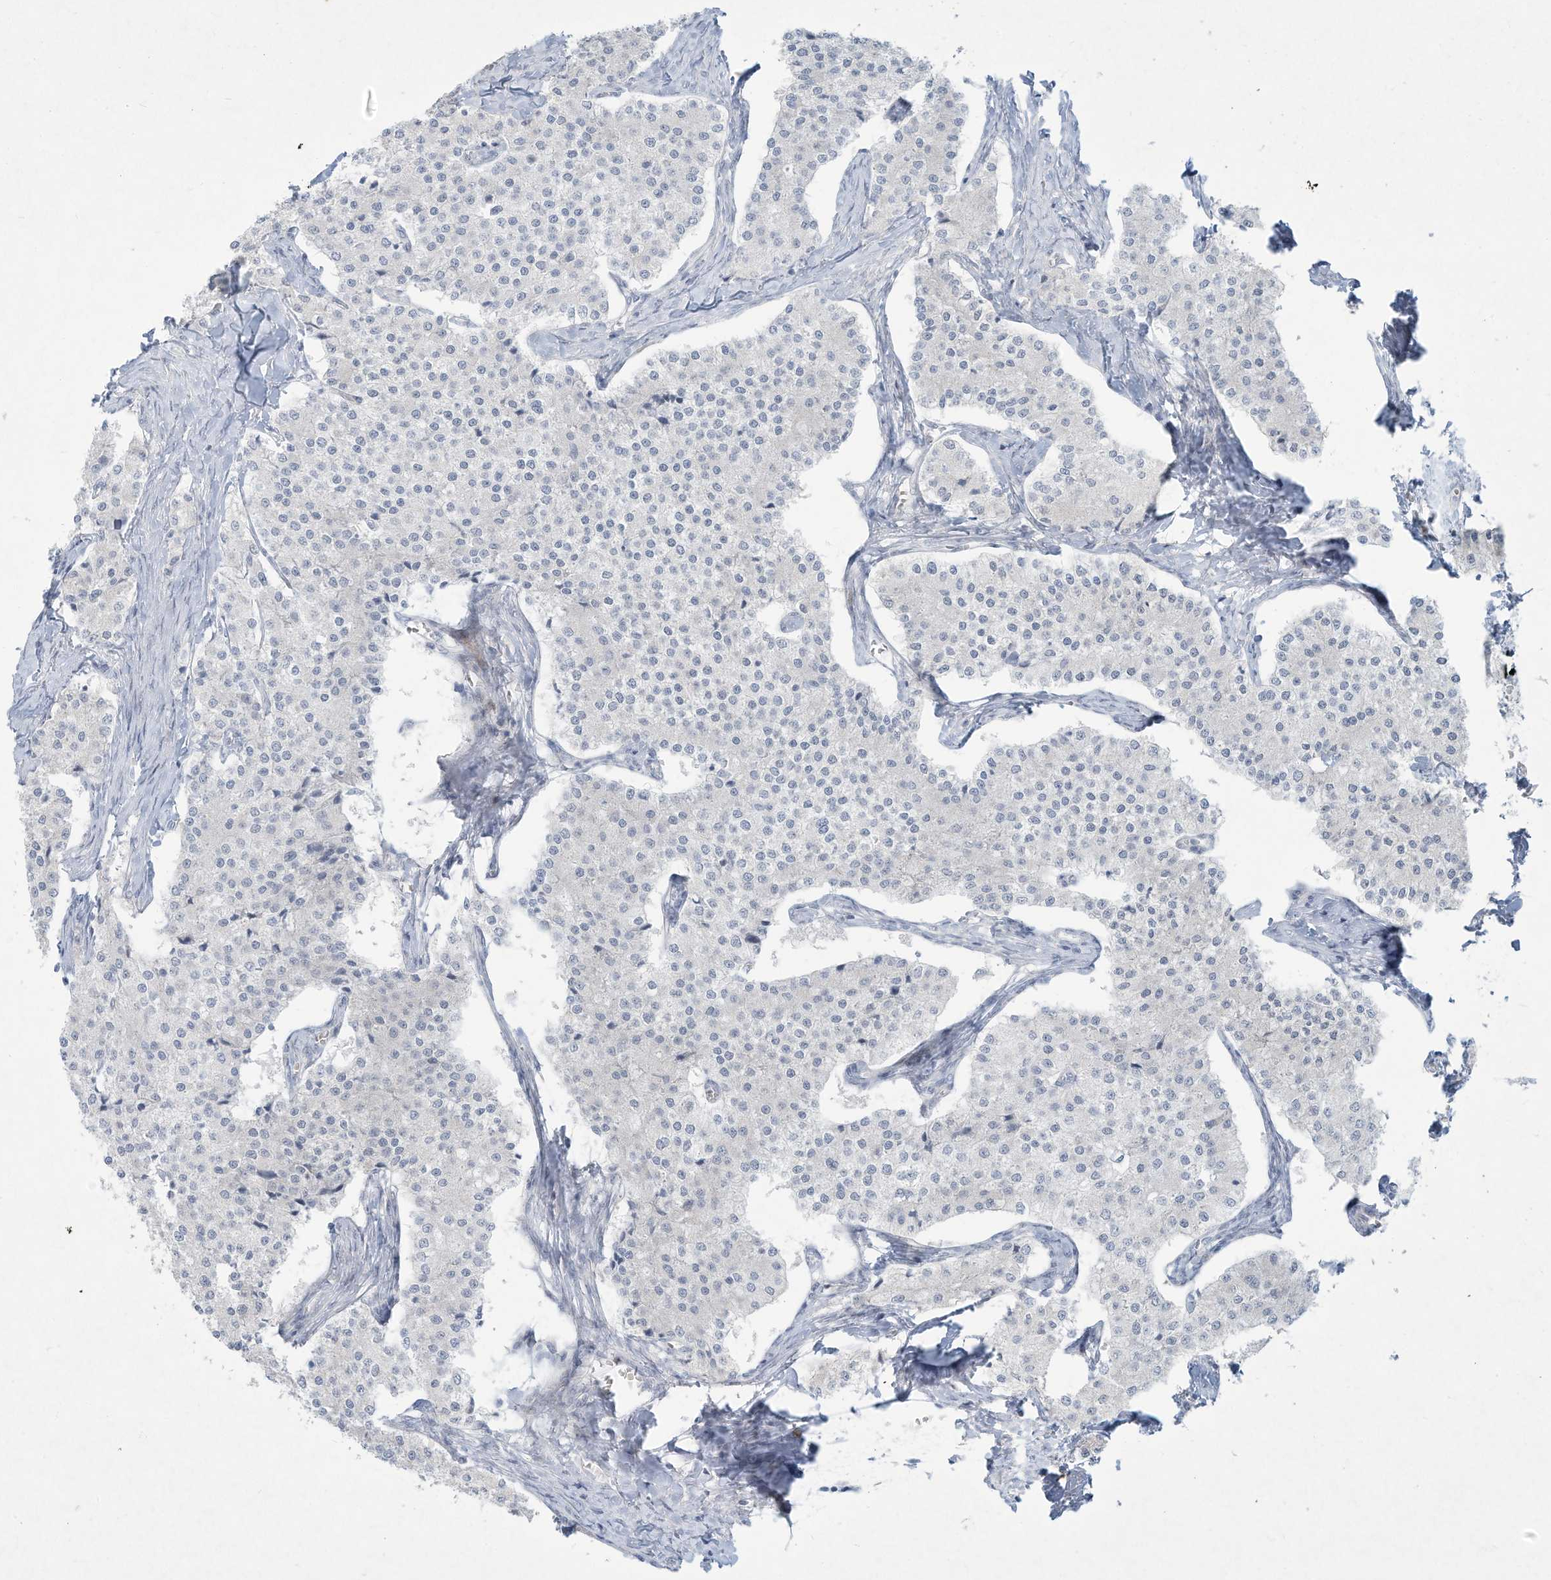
{"staining": {"intensity": "negative", "quantity": "none", "location": "none"}, "tissue": "carcinoid", "cell_type": "Tumor cells", "image_type": "cancer", "snomed": [{"axis": "morphology", "description": "Carcinoid, malignant, NOS"}, {"axis": "topography", "description": "Colon"}], "caption": "Immunohistochemistry image of human carcinoid stained for a protein (brown), which shows no positivity in tumor cells.", "gene": "PAX6", "patient": {"sex": "female", "age": 52}}